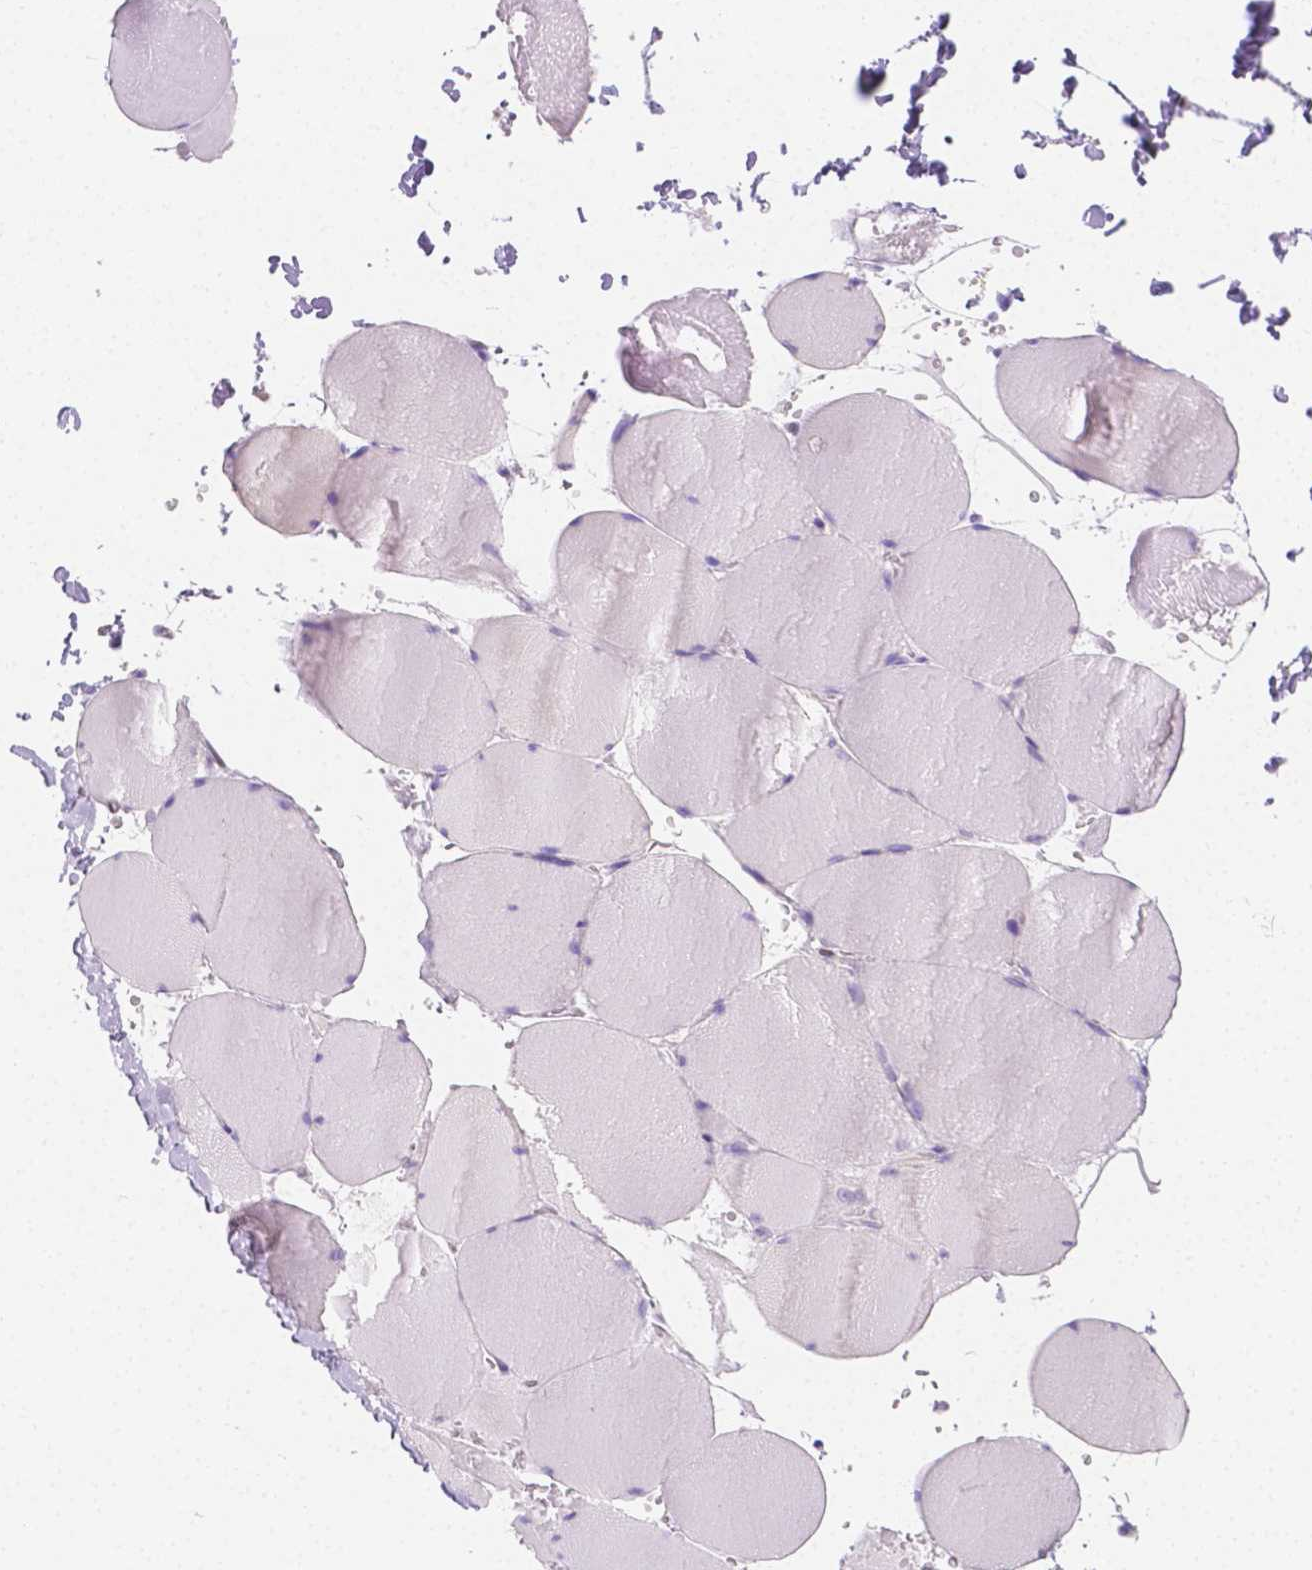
{"staining": {"intensity": "negative", "quantity": "none", "location": "none"}, "tissue": "skeletal muscle", "cell_type": "Myocytes", "image_type": "normal", "snomed": [{"axis": "morphology", "description": "Normal tissue, NOS"}, {"axis": "topography", "description": "Skeletal muscle"}, {"axis": "topography", "description": "Head-Neck"}], "caption": "The photomicrograph exhibits no staining of myocytes in benign skeletal muscle.", "gene": "SGTB", "patient": {"sex": "male", "age": 66}}